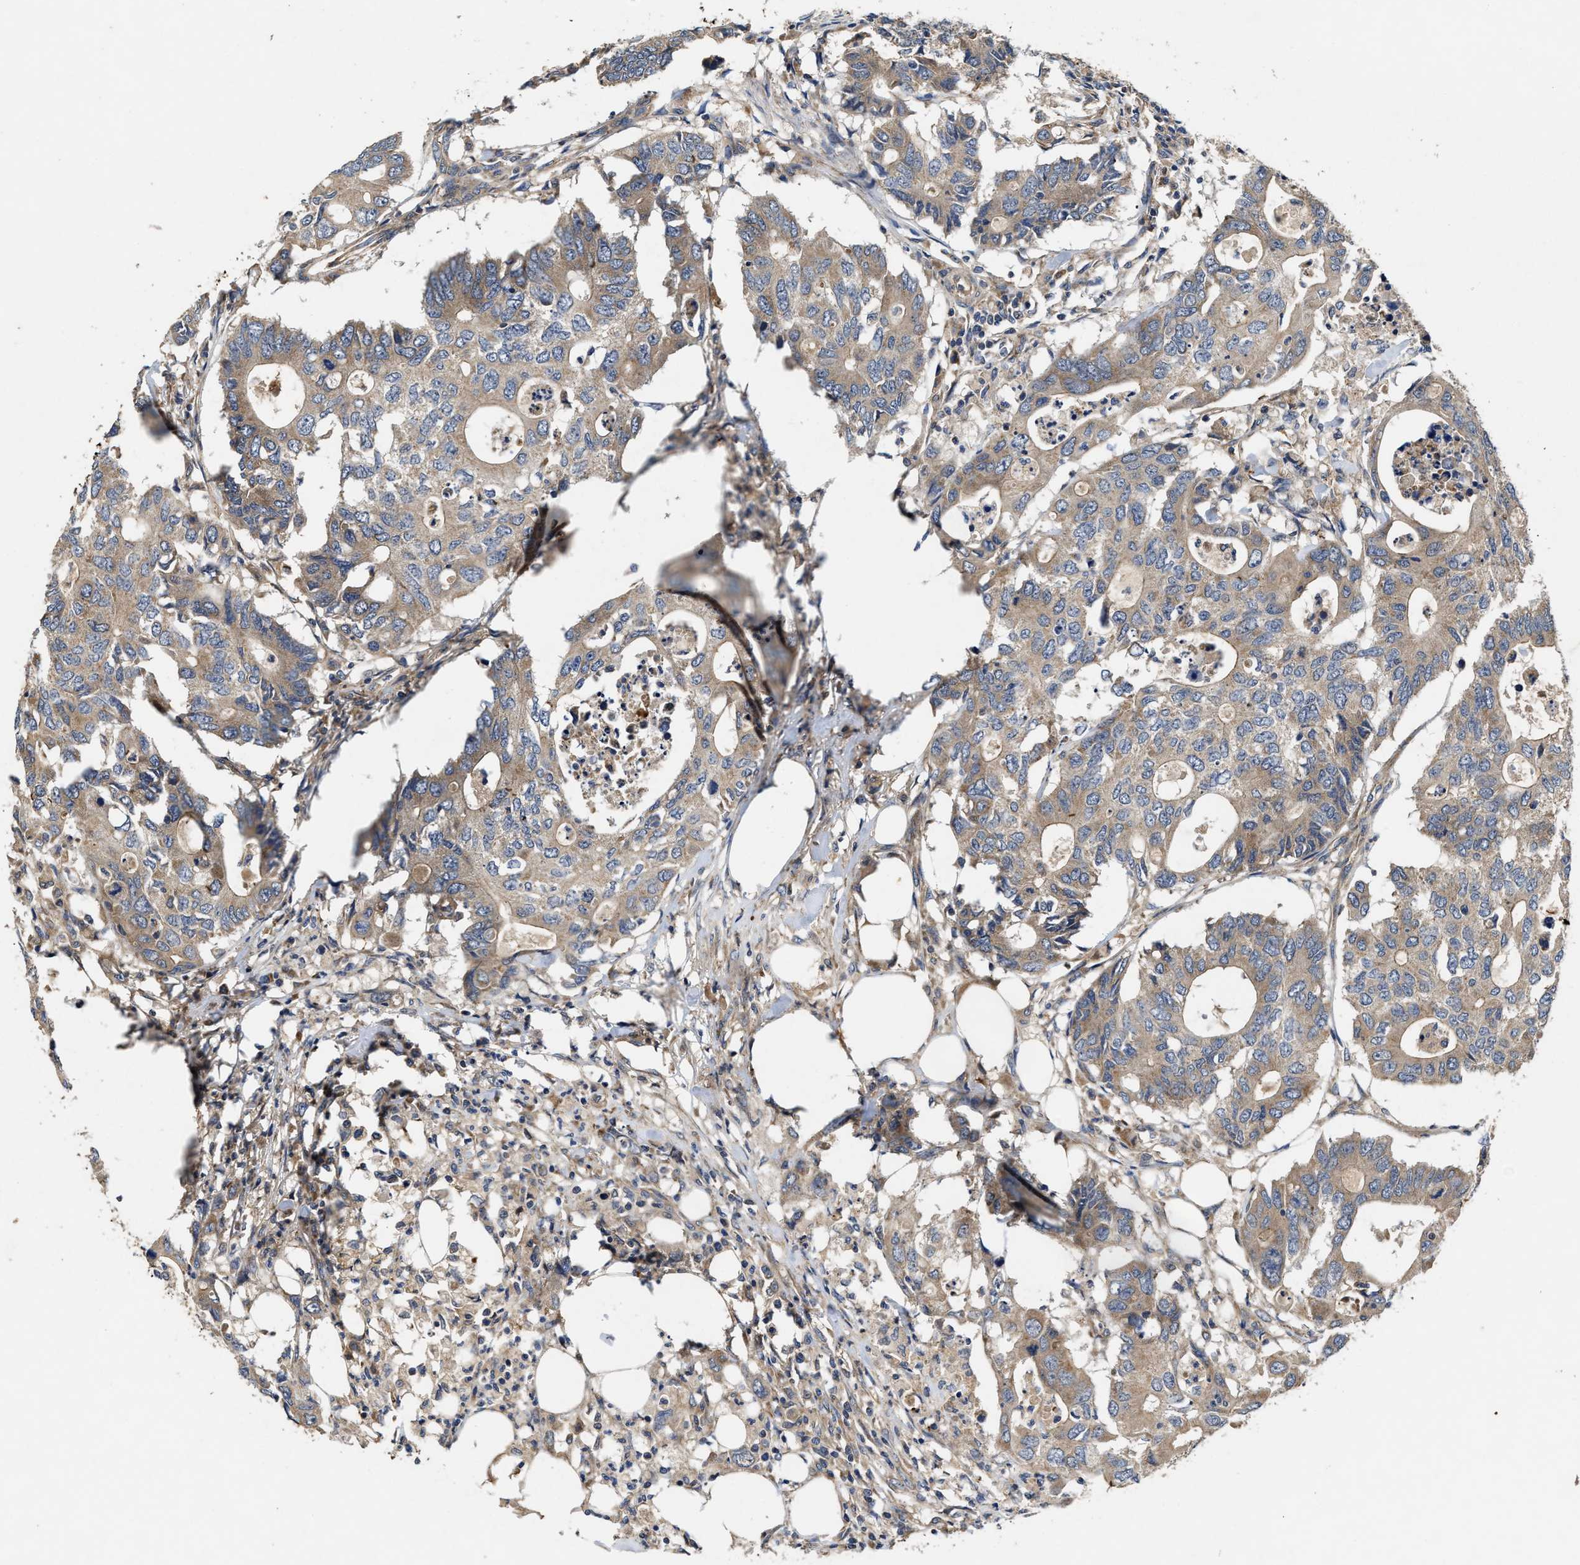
{"staining": {"intensity": "moderate", "quantity": ">75%", "location": "cytoplasmic/membranous"}, "tissue": "colorectal cancer", "cell_type": "Tumor cells", "image_type": "cancer", "snomed": [{"axis": "morphology", "description": "Adenocarcinoma, NOS"}, {"axis": "topography", "description": "Colon"}], "caption": "This photomicrograph reveals immunohistochemistry staining of human adenocarcinoma (colorectal), with medium moderate cytoplasmic/membranous expression in about >75% of tumor cells.", "gene": "EFNA4", "patient": {"sex": "male", "age": 71}}